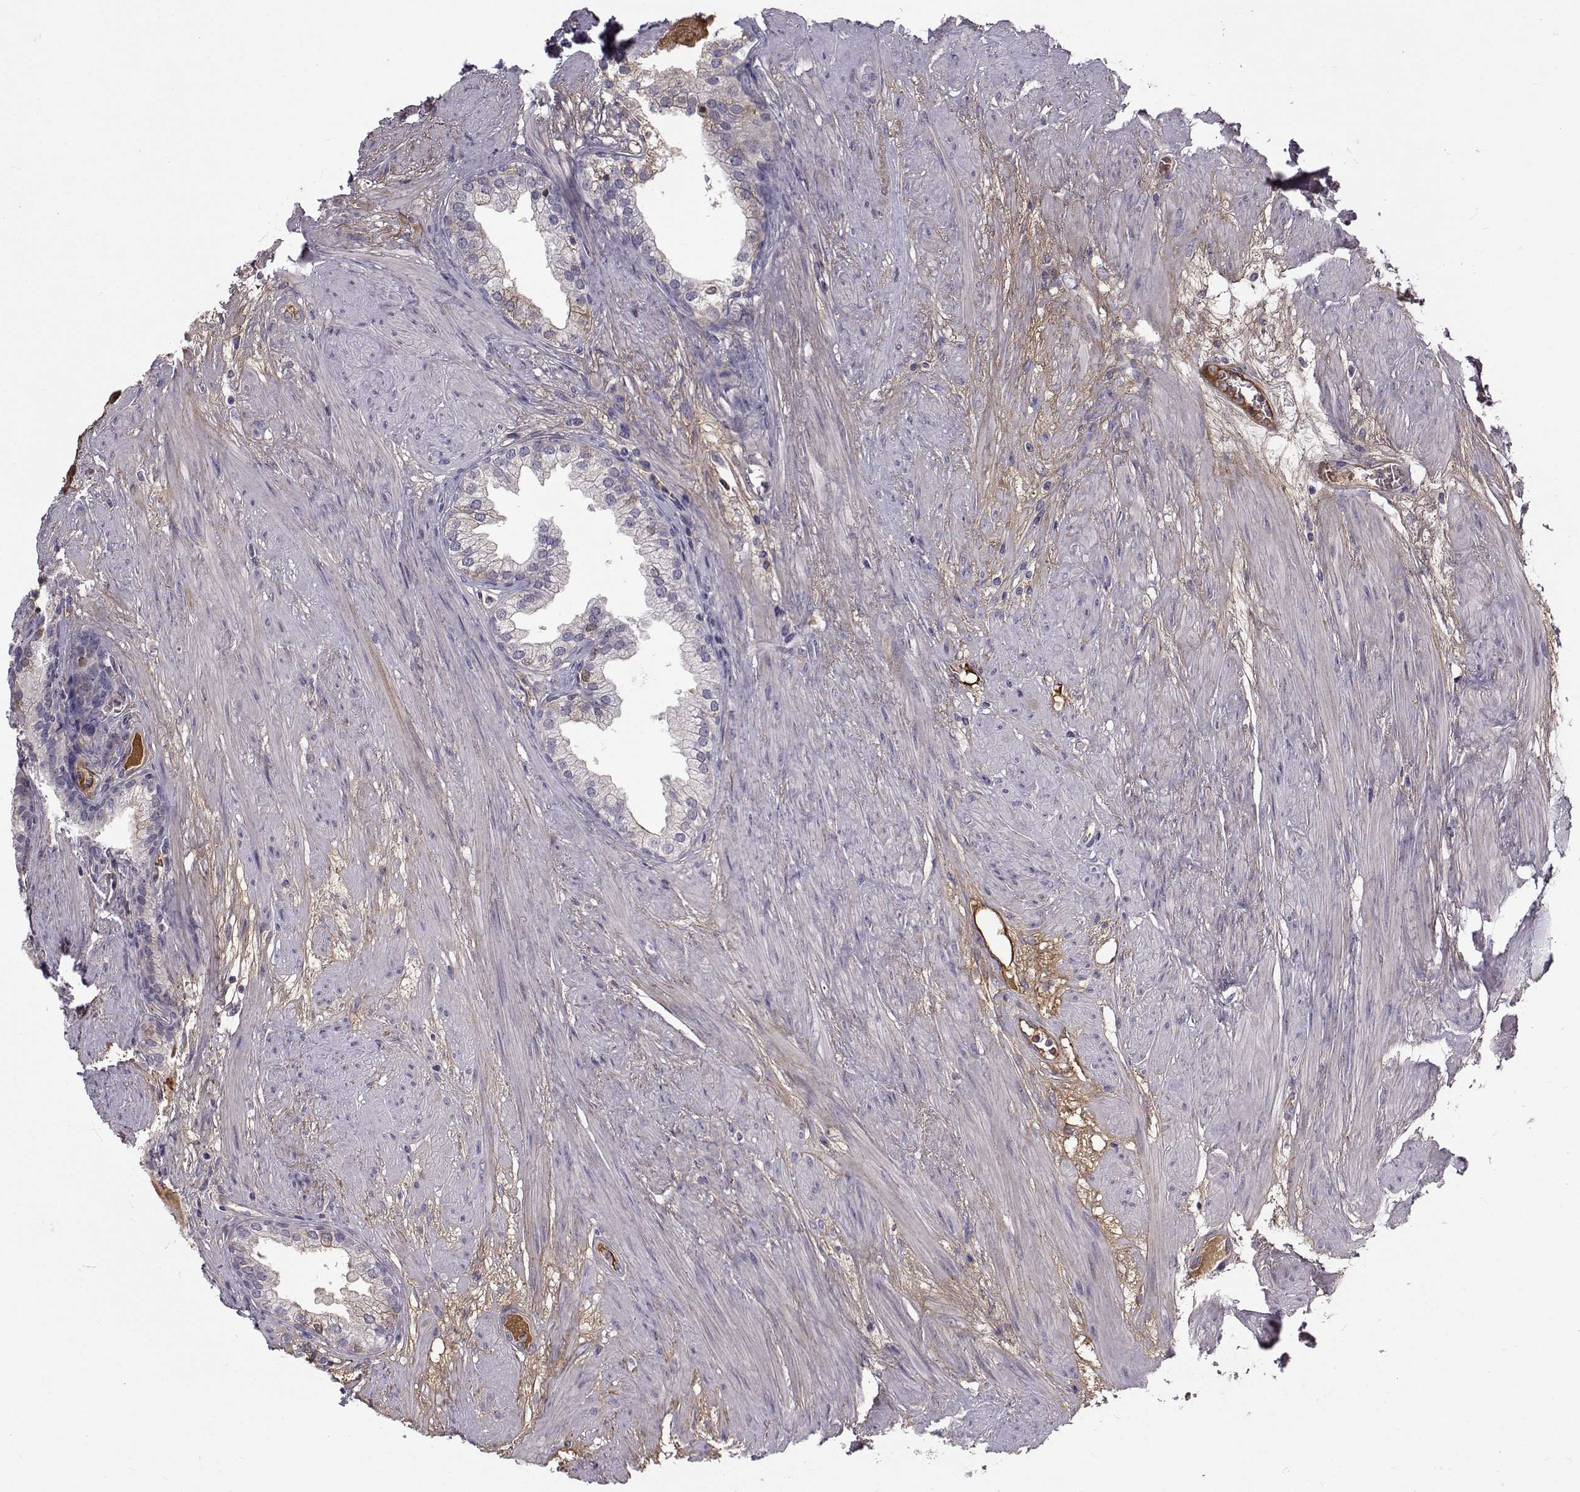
{"staining": {"intensity": "negative", "quantity": "none", "location": "none"}, "tissue": "prostate cancer", "cell_type": "Tumor cells", "image_type": "cancer", "snomed": [{"axis": "morphology", "description": "Adenocarcinoma, NOS"}, {"axis": "topography", "description": "Prostate"}], "caption": "Tumor cells show no significant protein staining in adenocarcinoma (prostate).", "gene": "TNFRSF11B", "patient": {"sex": "male", "age": 69}}